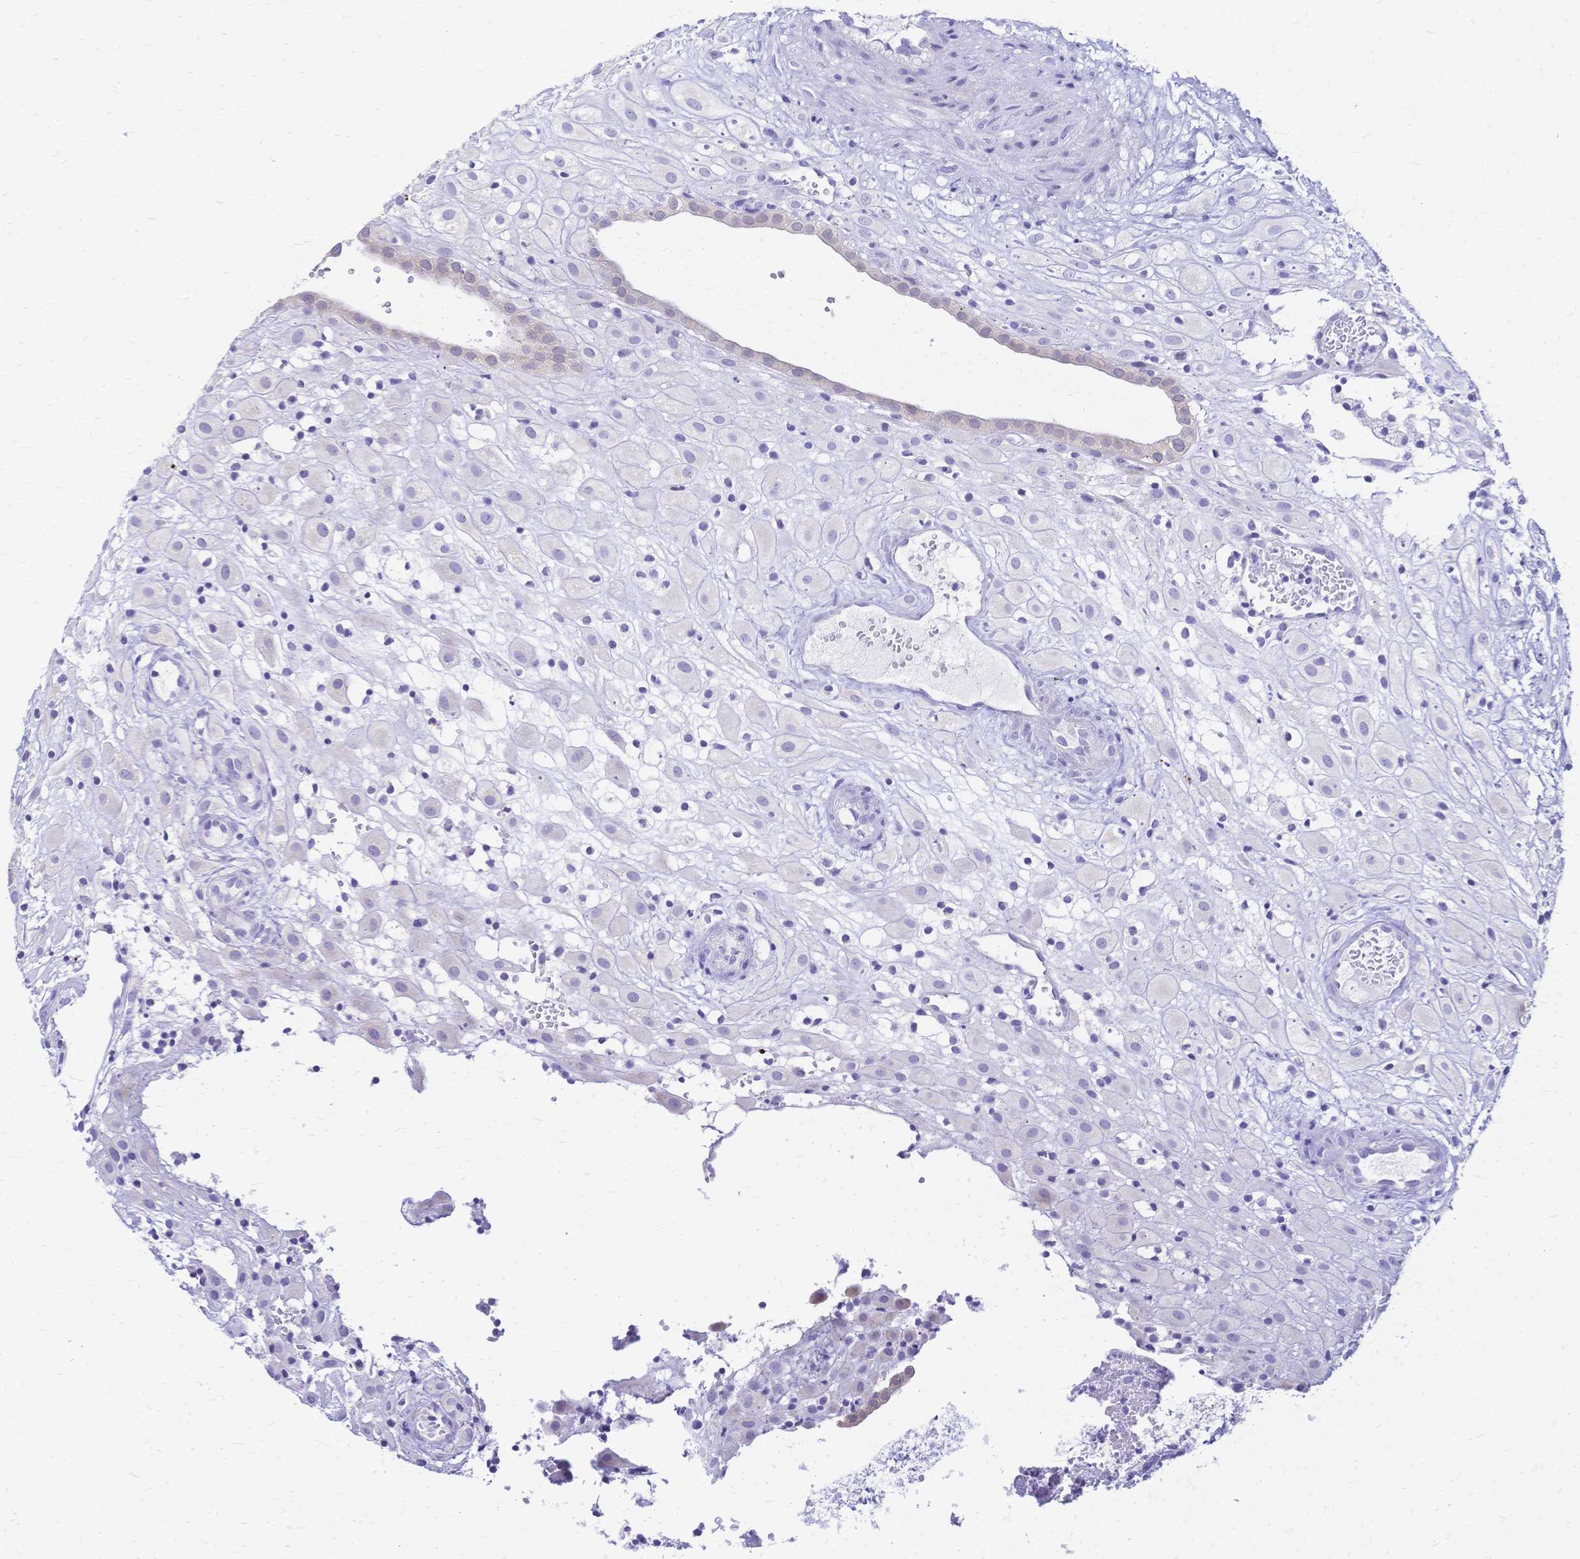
{"staining": {"intensity": "negative", "quantity": "none", "location": "none"}, "tissue": "placenta", "cell_type": "Decidual cells", "image_type": "normal", "snomed": [{"axis": "morphology", "description": "Normal tissue, NOS"}, {"axis": "topography", "description": "Placenta"}], "caption": "Placenta was stained to show a protein in brown. There is no significant expression in decidual cells. Brightfield microscopy of immunohistochemistry stained with DAB (3,3'-diaminobenzidine) (brown) and hematoxylin (blue), captured at high magnification.", "gene": "GRB7", "patient": {"sex": "female", "age": 24}}